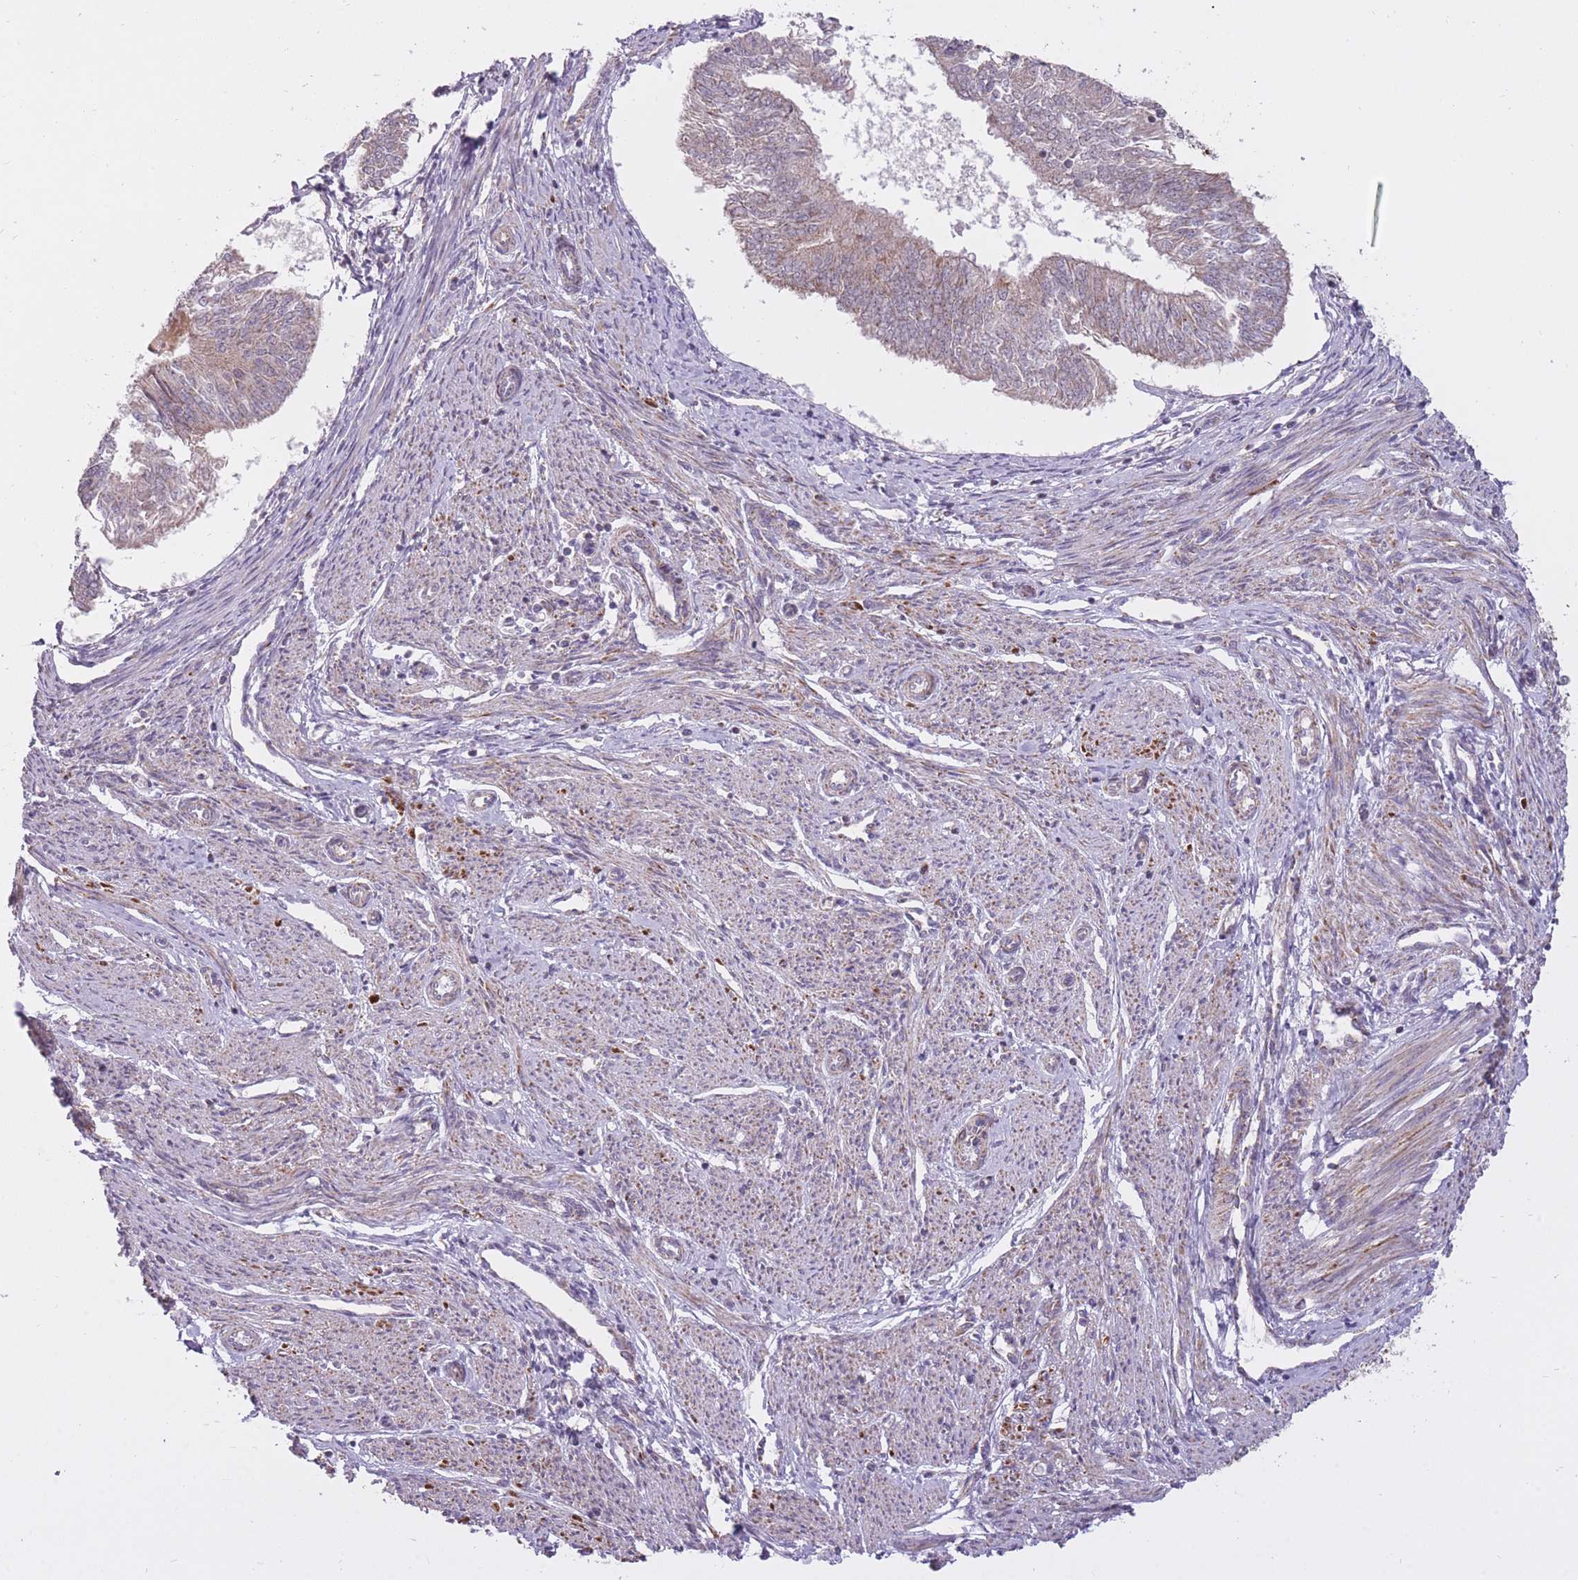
{"staining": {"intensity": "weak", "quantity": "25%-75%", "location": "cytoplasmic/membranous"}, "tissue": "endometrial cancer", "cell_type": "Tumor cells", "image_type": "cancer", "snomed": [{"axis": "morphology", "description": "Adenocarcinoma, NOS"}, {"axis": "topography", "description": "Endometrium"}], "caption": "Protein analysis of endometrial adenocarcinoma tissue exhibits weak cytoplasmic/membranous positivity in approximately 25%-75% of tumor cells. The protein is shown in brown color, while the nuclei are stained blue.", "gene": "LIN7C", "patient": {"sex": "female", "age": 58}}